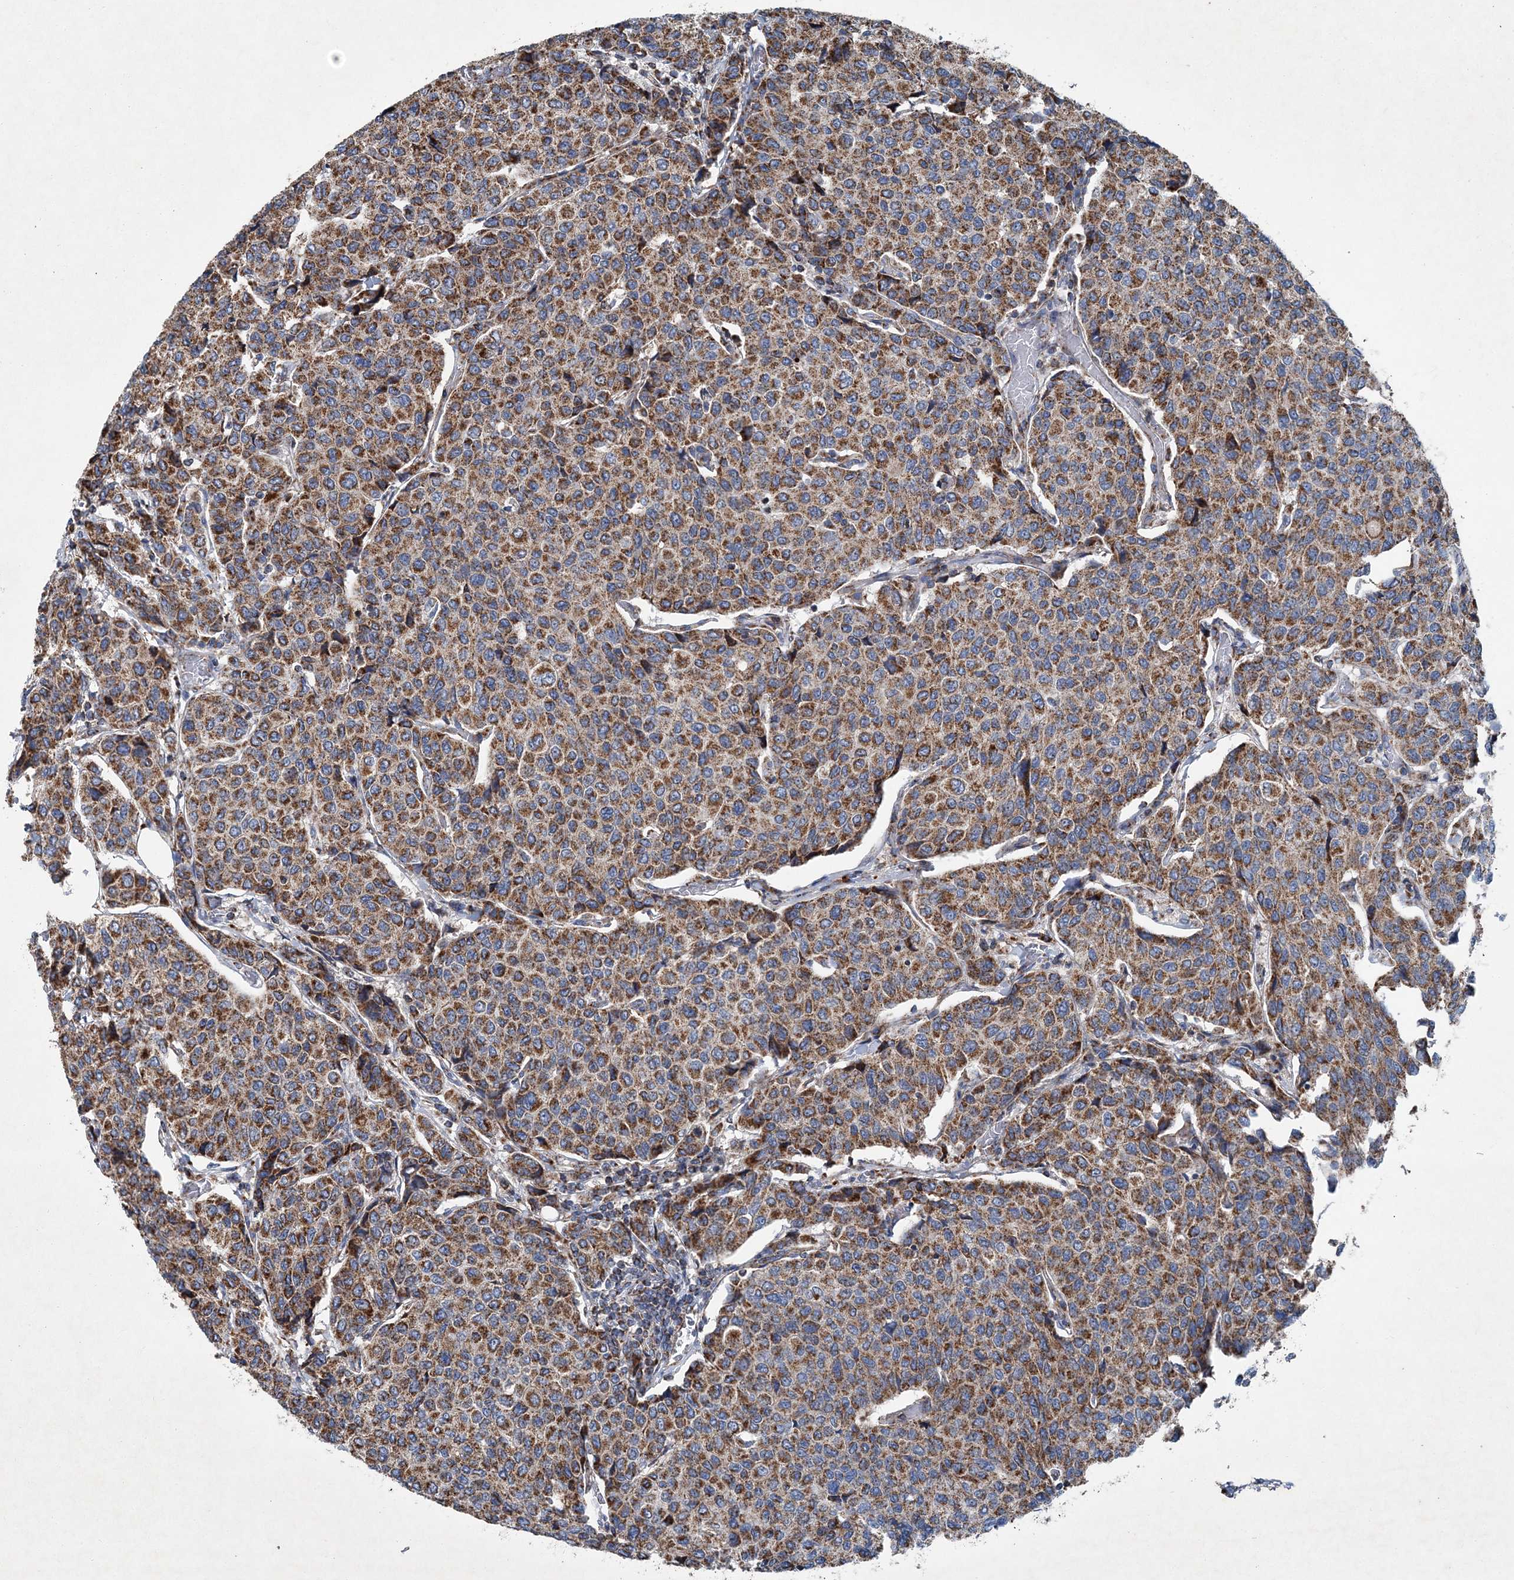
{"staining": {"intensity": "strong", "quantity": ">75%", "location": "cytoplasmic/membranous"}, "tissue": "breast cancer", "cell_type": "Tumor cells", "image_type": "cancer", "snomed": [{"axis": "morphology", "description": "Duct carcinoma"}, {"axis": "topography", "description": "Breast"}], "caption": "Immunohistochemical staining of human infiltrating ductal carcinoma (breast) shows strong cytoplasmic/membranous protein positivity in approximately >75% of tumor cells. Using DAB (3,3'-diaminobenzidine) (brown) and hematoxylin (blue) stains, captured at high magnification using brightfield microscopy.", "gene": "SPAG16", "patient": {"sex": "female", "age": 55}}